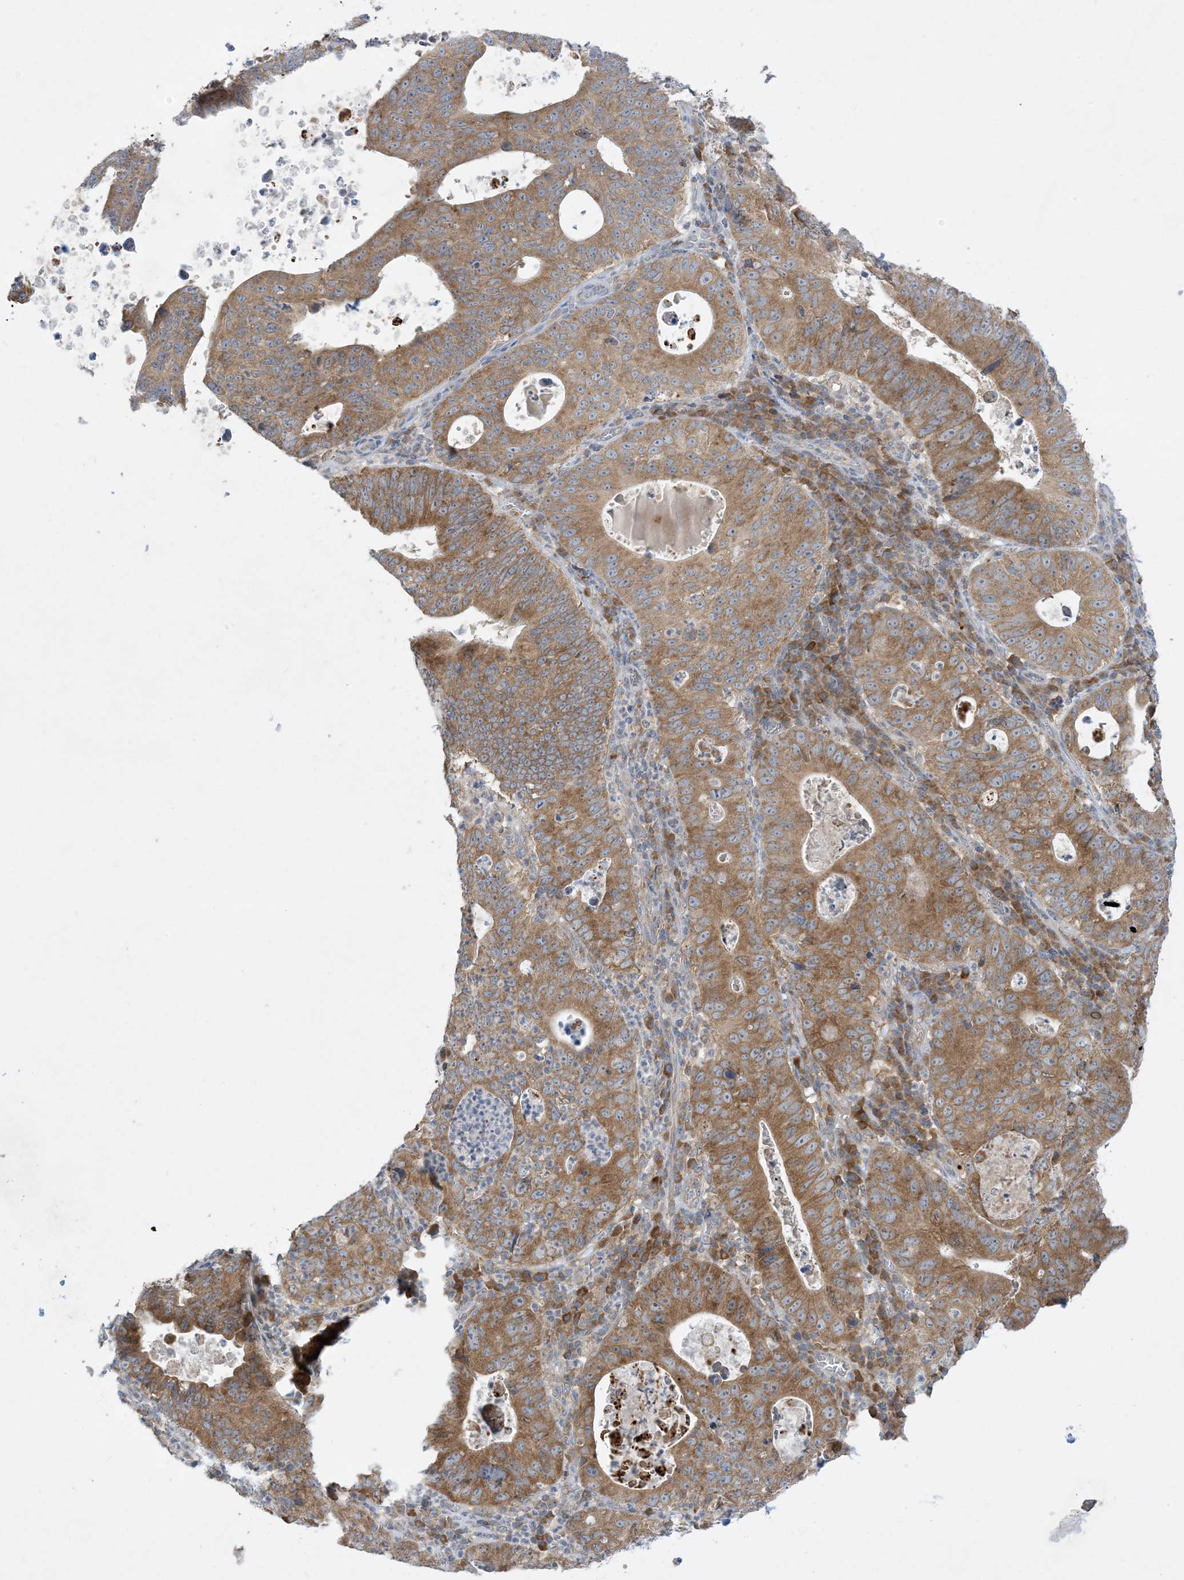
{"staining": {"intensity": "moderate", "quantity": ">75%", "location": "cytoplasmic/membranous"}, "tissue": "stomach cancer", "cell_type": "Tumor cells", "image_type": "cancer", "snomed": [{"axis": "morphology", "description": "Adenocarcinoma, NOS"}, {"axis": "topography", "description": "Stomach"}], "caption": "Protein expression analysis of human adenocarcinoma (stomach) reveals moderate cytoplasmic/membranous staining in about >75% of tumor cells. The protein of interest is stained brown, and the nuclei are stained in blue (DAB (3,3'-diaminobenzidine) IHC with brightfield microscopy, high magnification).", "gene": "RPP40", "patient": {"sex": "male", "age": 59}}